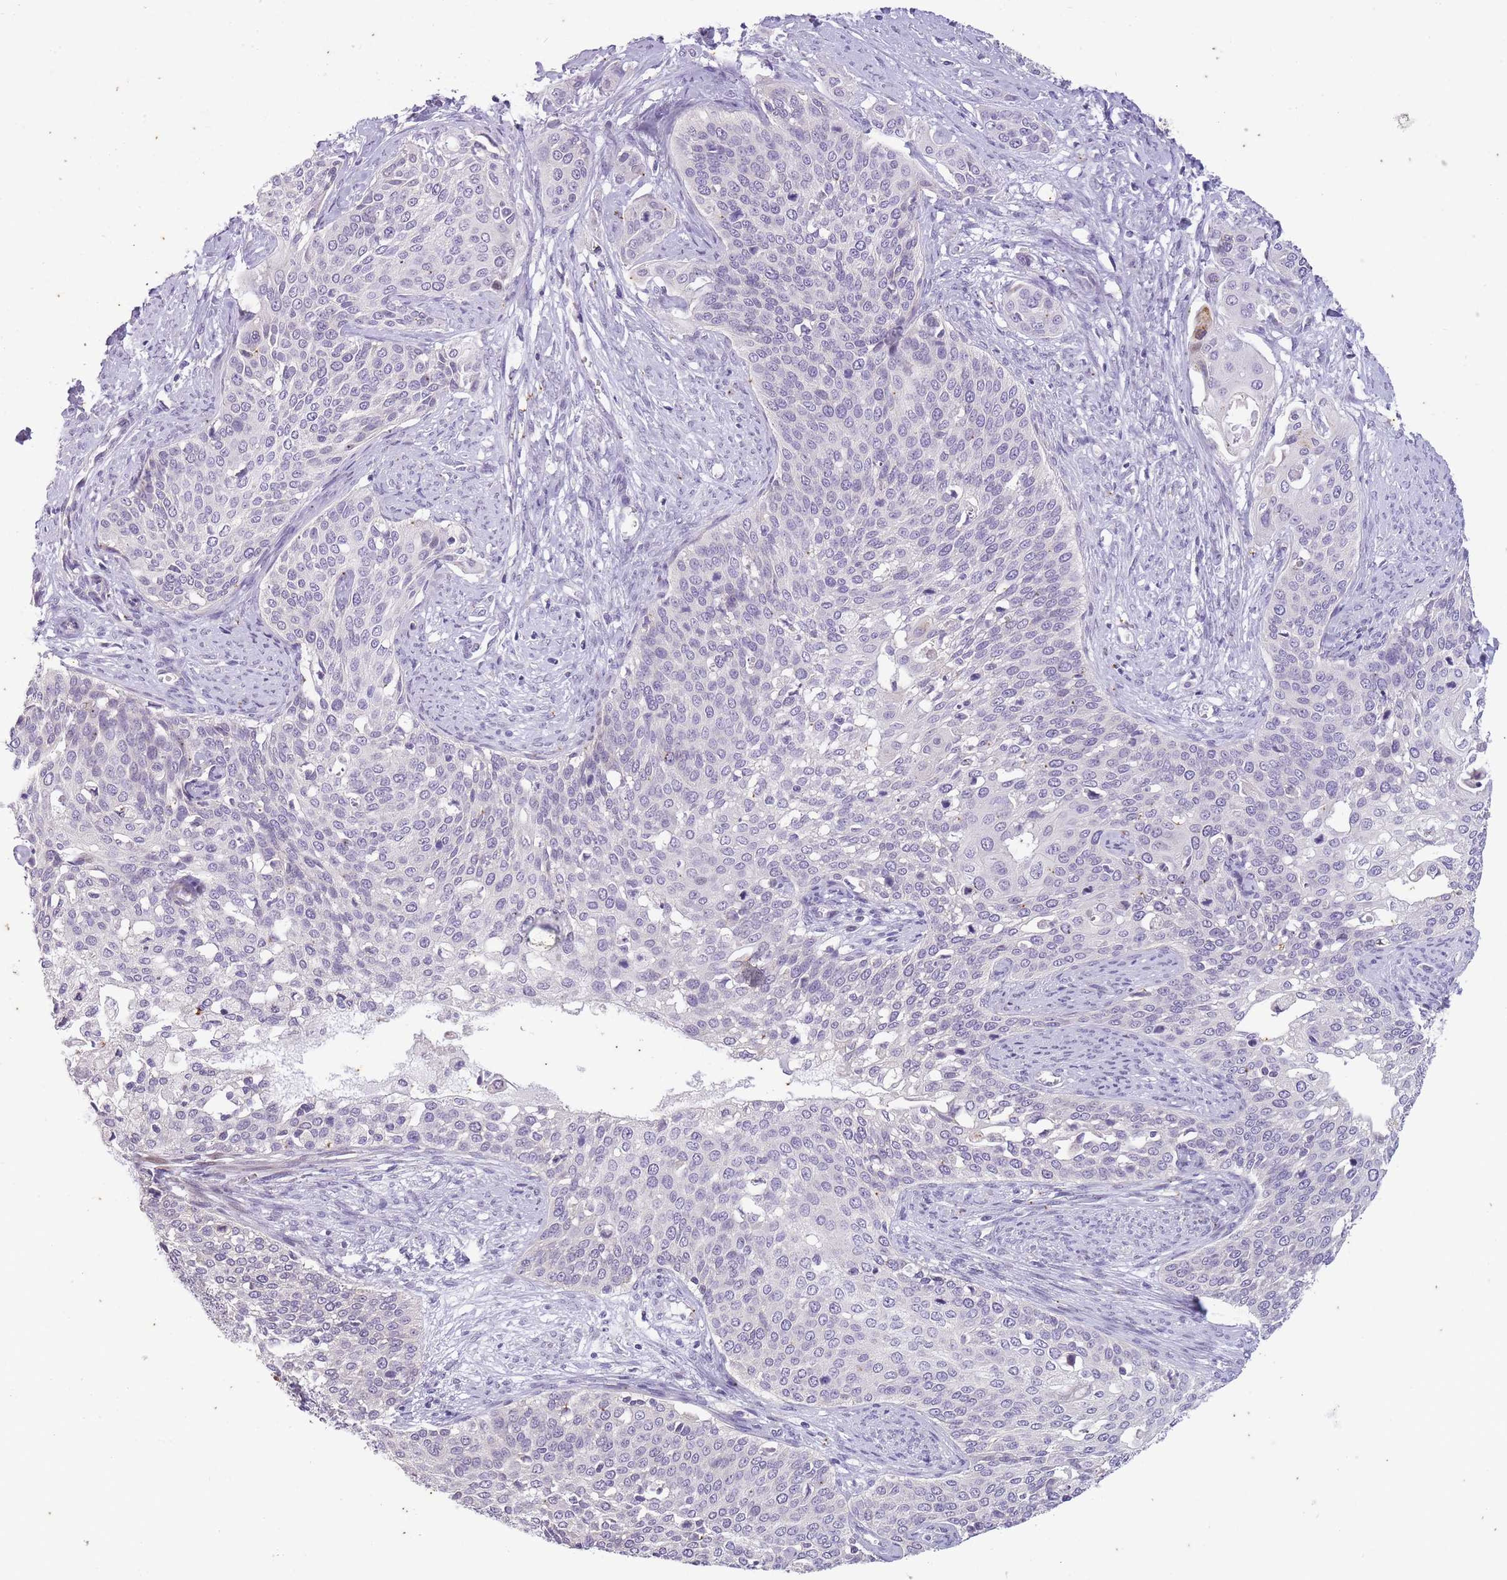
{"staining": {"intensity": "negative", "quantity": "none", "location": "none"}, "tissue": "cervical cancer", "cell_type": "Tumor cells", "image_type": "cancer", "snomed": [{"axis": "morphology", "description": "Squamous cell carcinoma, NOS"}, {"axis": "topography", "description": "Cervix"}], "caption": "There is no significant expression in tumor cells of squamous cell carcinoma (cervical).", "gene": "CNTNAP3", "patient": {"sex": "female", "age": 44}}